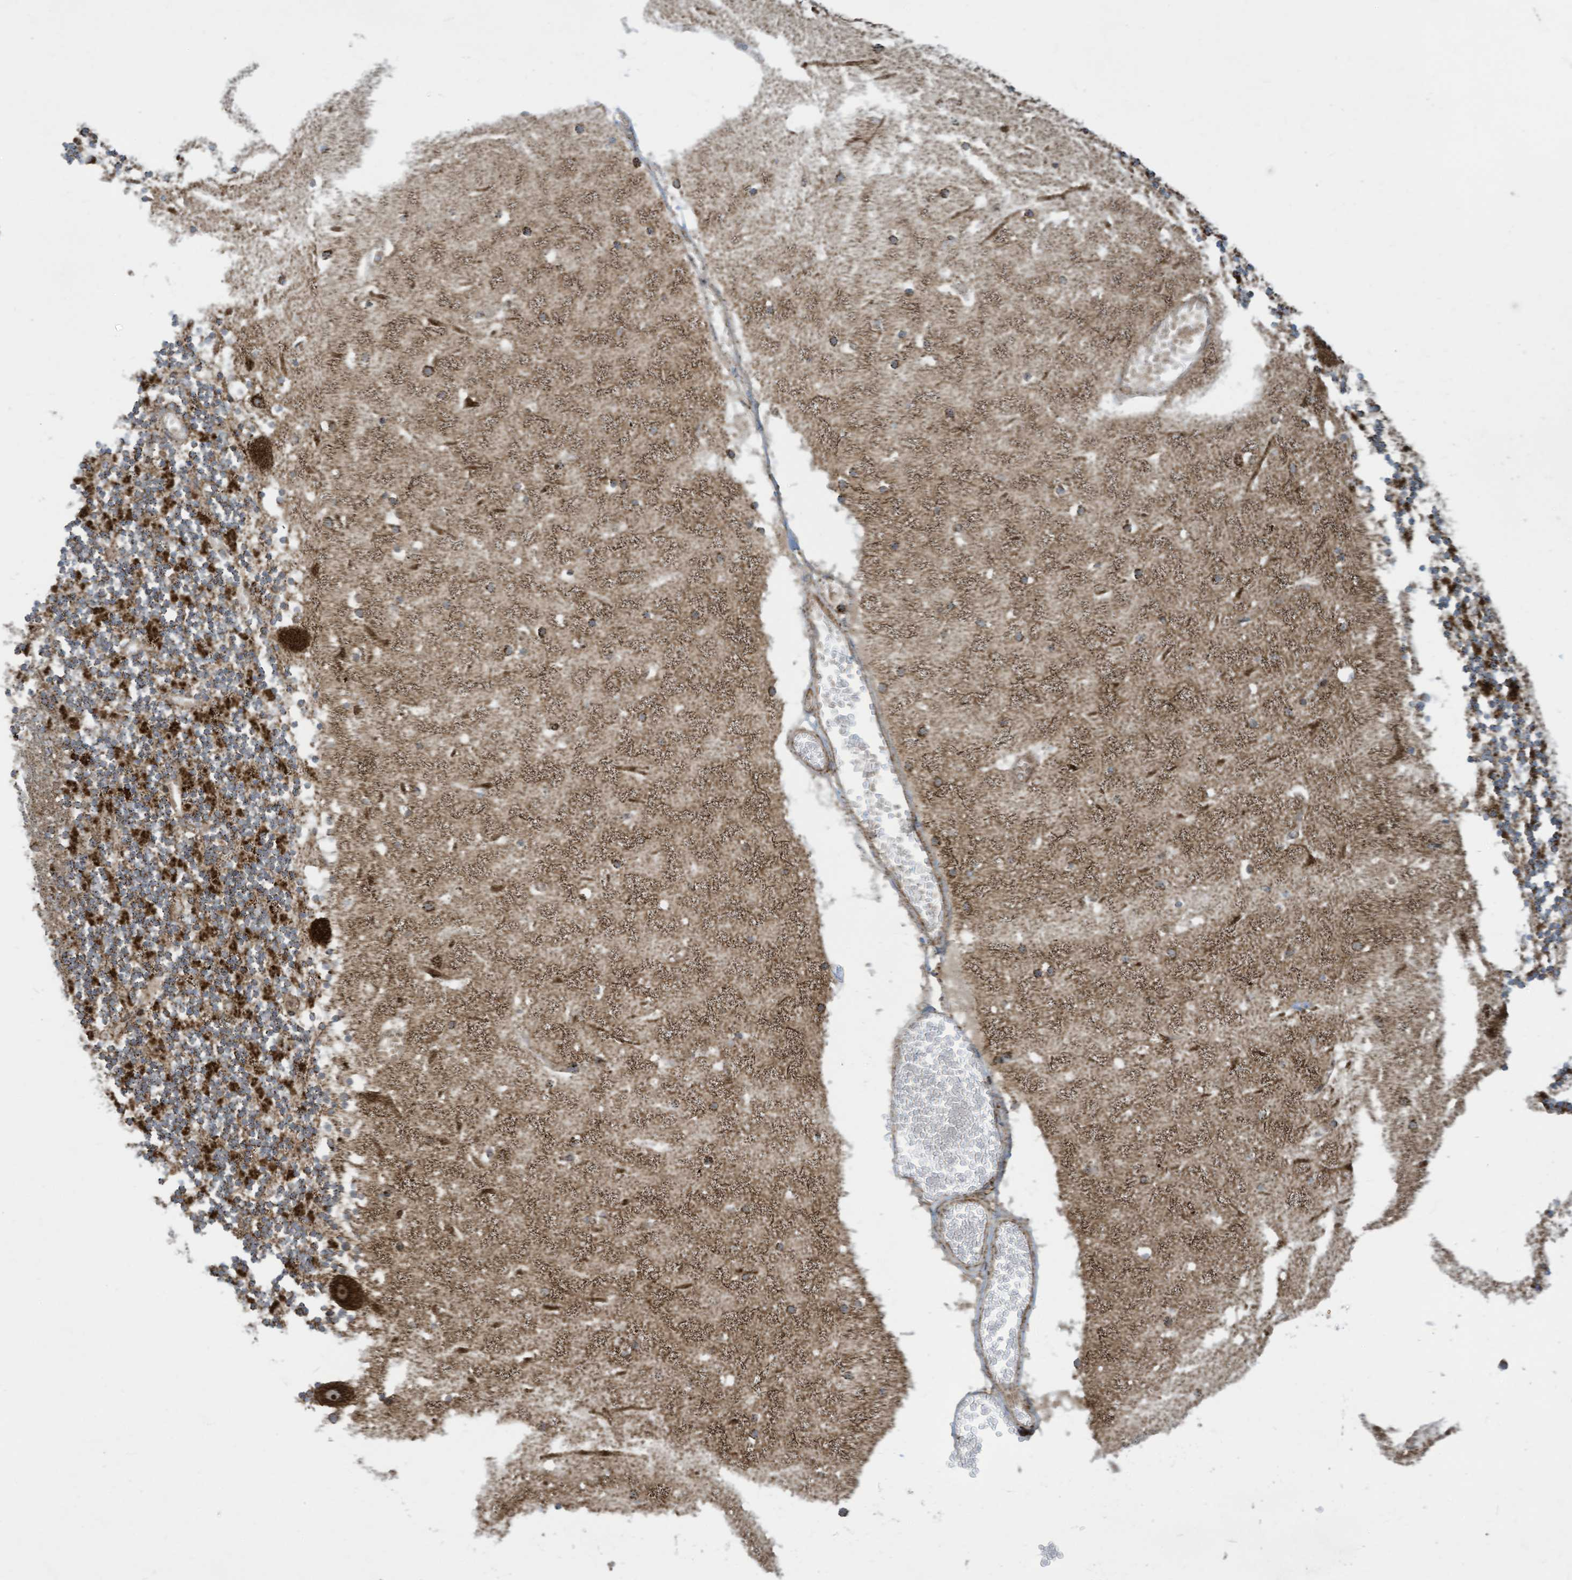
{"staining": {"intensity": "strong", "quantity": ">75%", "location": "cytoplasmic/membranous"}, "tissue": "cerebellum", "cell_type": "Cells in granular layer", "image_type": "normal", "snomed": [{"axis": "morphology", "description": "Normal tissue, NOS"}, {"axis": "topography", "description": "Cerebellum"}], "caption": "IHC of normal cerebellum reveals high levels of strong cytoplasmic/membranous expression in about >75% of cells in granular layer. (DAB IHC, brown staining for protein, blue staining for nuclei).", "gene": "COX10", "patient": {"sex": "female", "age": 28}}